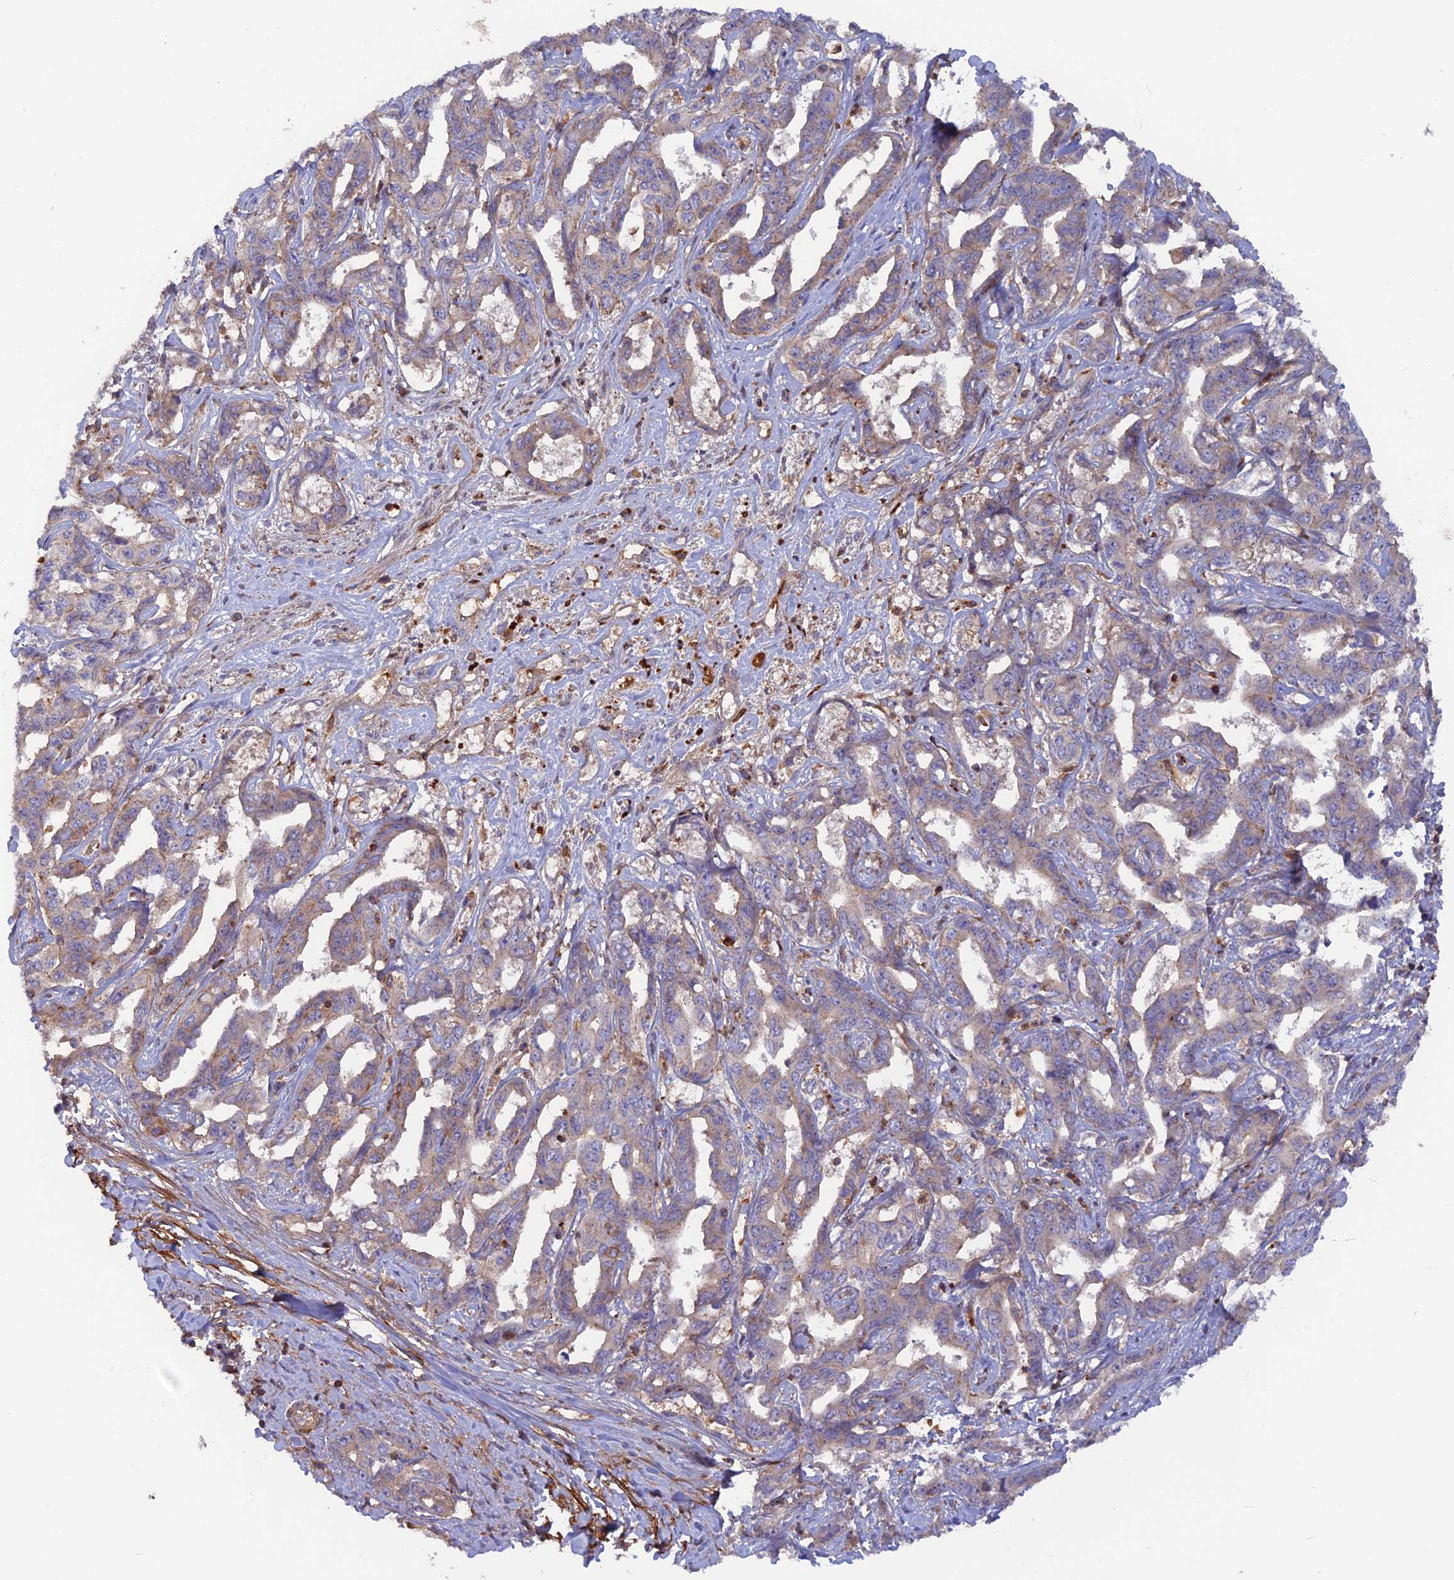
{"staining": {"intensity": "weak", "quantity": "<25%", "location": "cytoplasmic/membranous"}, "tissue": "liver cancer", "cell_type": "Tumor cells", "image_type": "cancer", "snomed": [{"axis": "morphology", "description": "Cholangiocarcinoma"}, {"axis": "topography", "description": "Liver"}], "caption": "Immunohistochemical staining of liver cholangiocarcinoma exhibits no significant staining in tumor cells.", "gene": "CPNE7", "patient": {"sex": "male", "age": 59}}